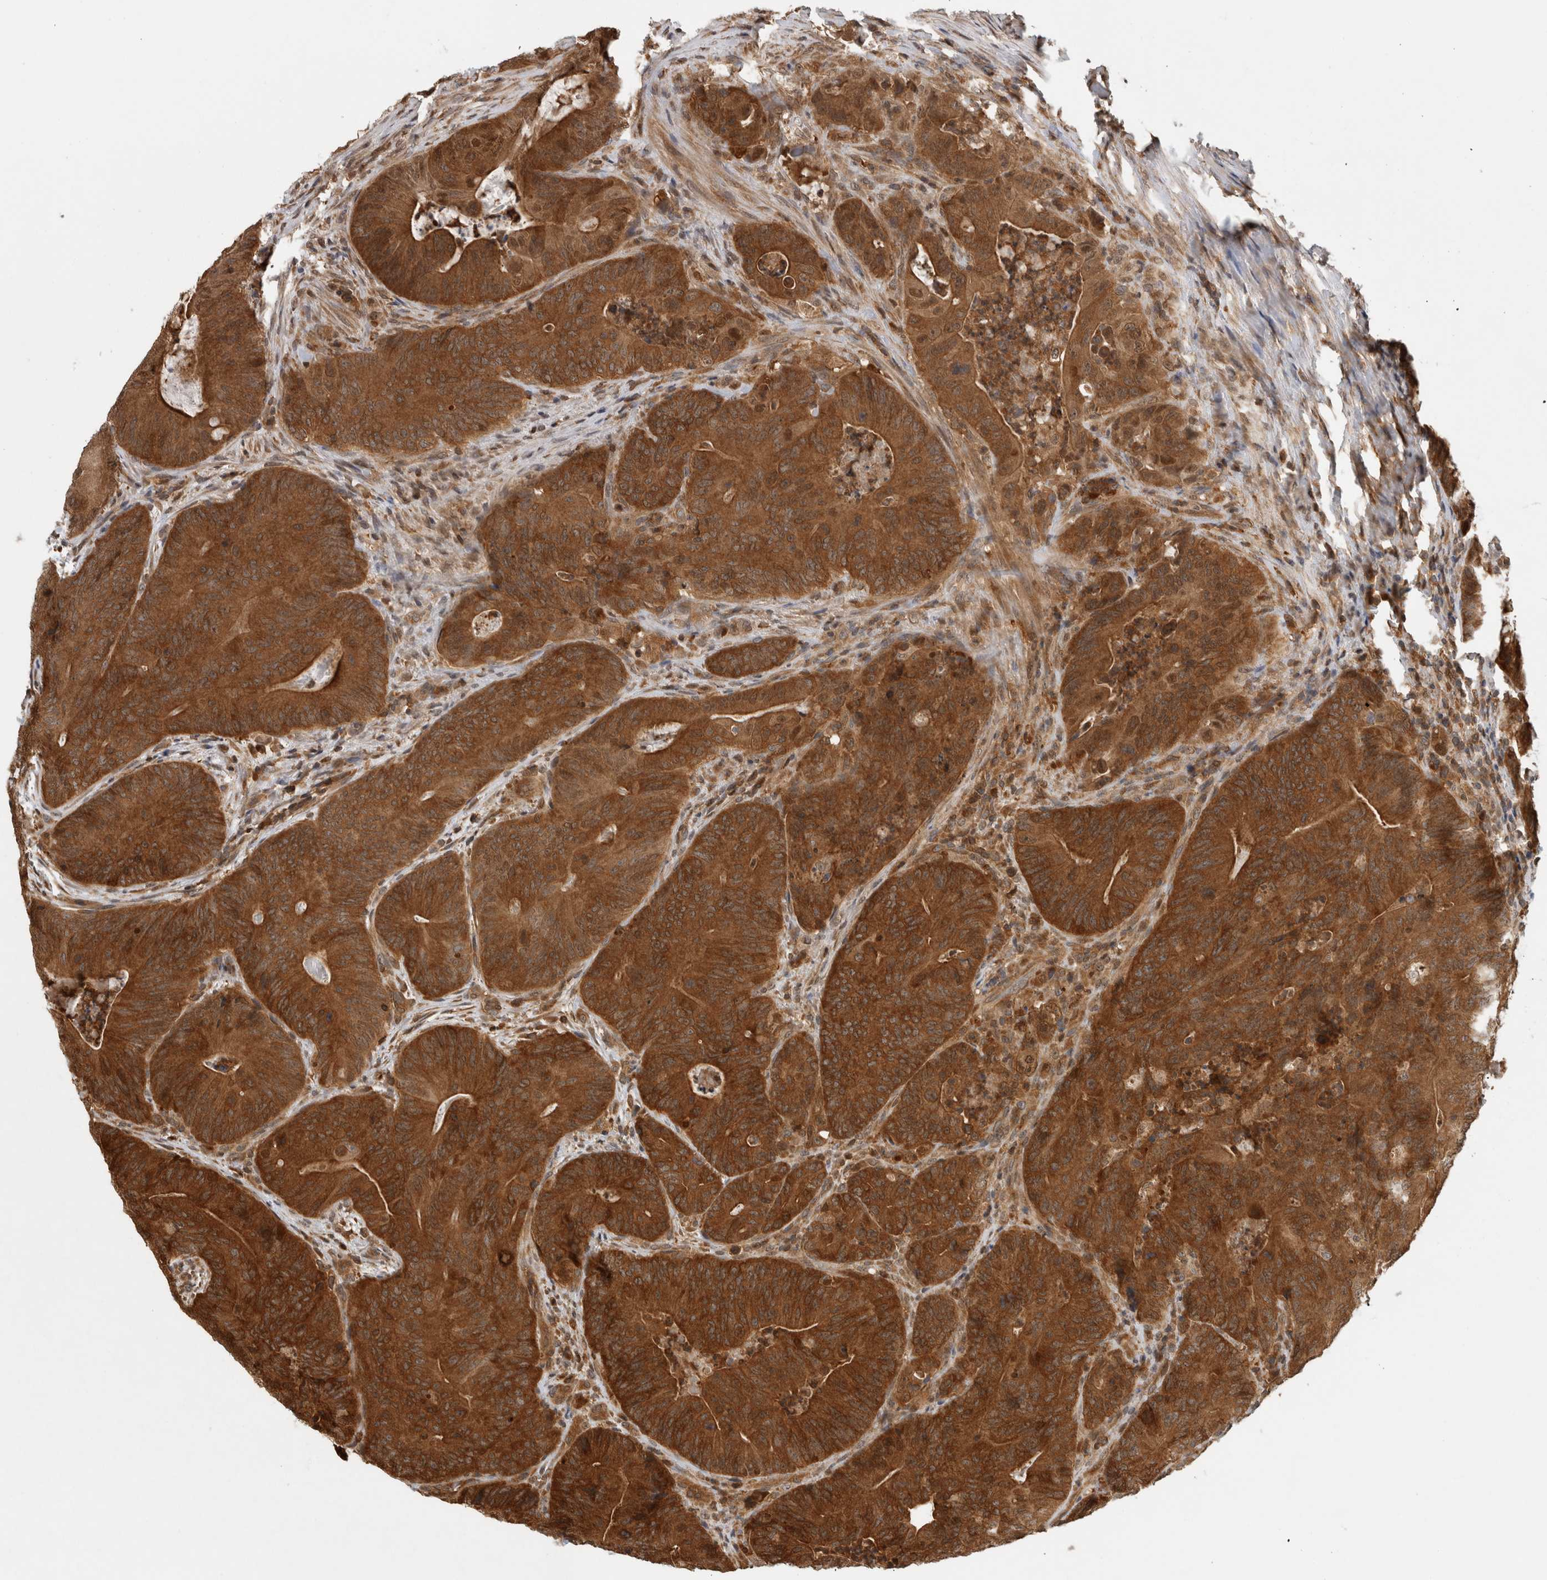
{"staining": {"intensity": "strong", "quantity": ">75%", "location": "cytoplasmic/membranous"}, "tissue": "colorectal cancer", "cell_type": "Tumor cells", "image_type": "cancer", "snomed": [{"axis": "morphology", "description": "Normal tissue, NOS"}, {"axis": "topography", "description": "Colon"}], "caption": "An IHC micrograph of tumor tissue is shown. Protein staining in brown shows strong cytoplasmic/membranous positivity in colorectal cancer within tumor cells. Using DAB (3,3'-diaminobenzidine) (brown) and hematoxylin (blue) stains, captured at high magnification using brightfield microscopy.", "gene": "ASTN2", "patient": {"sex": "female", "age": 82}}